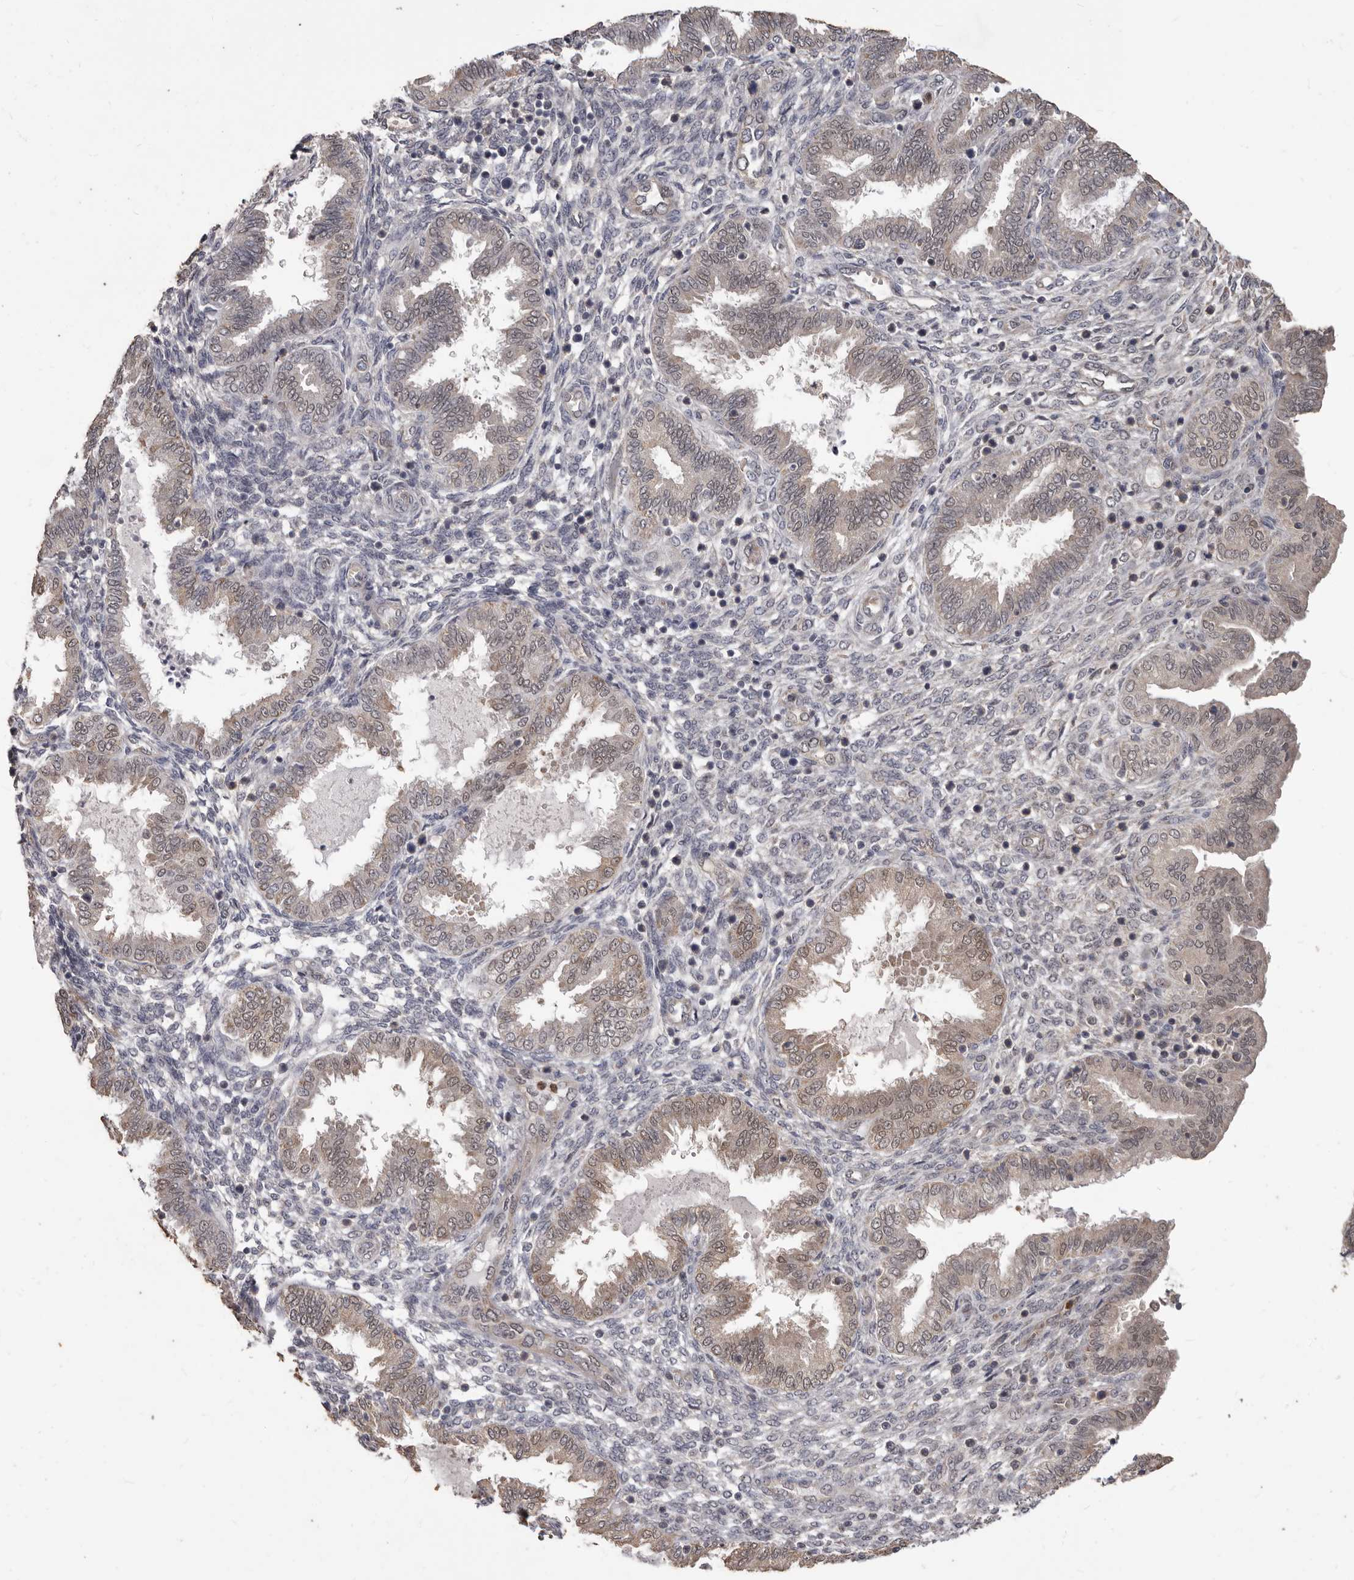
{"staining": {"intensity": "negative", "quantity": "none", "location": "none"}, "tissue": "endometrium", "cell_type": "Cells in endometrial stroma", "image_type": "normal", "snomed": [{"axis": "morphology", "description": "Normal tissue, NOS"}, {"axis": "topography", "description": "Endometrium"}], "caption": "Endometrium stained for a protein using IHC exhibits no positivity cells in endometrial stroma.", "gene": "ACLY", "patient": {"sex": "female", "age": 33}}